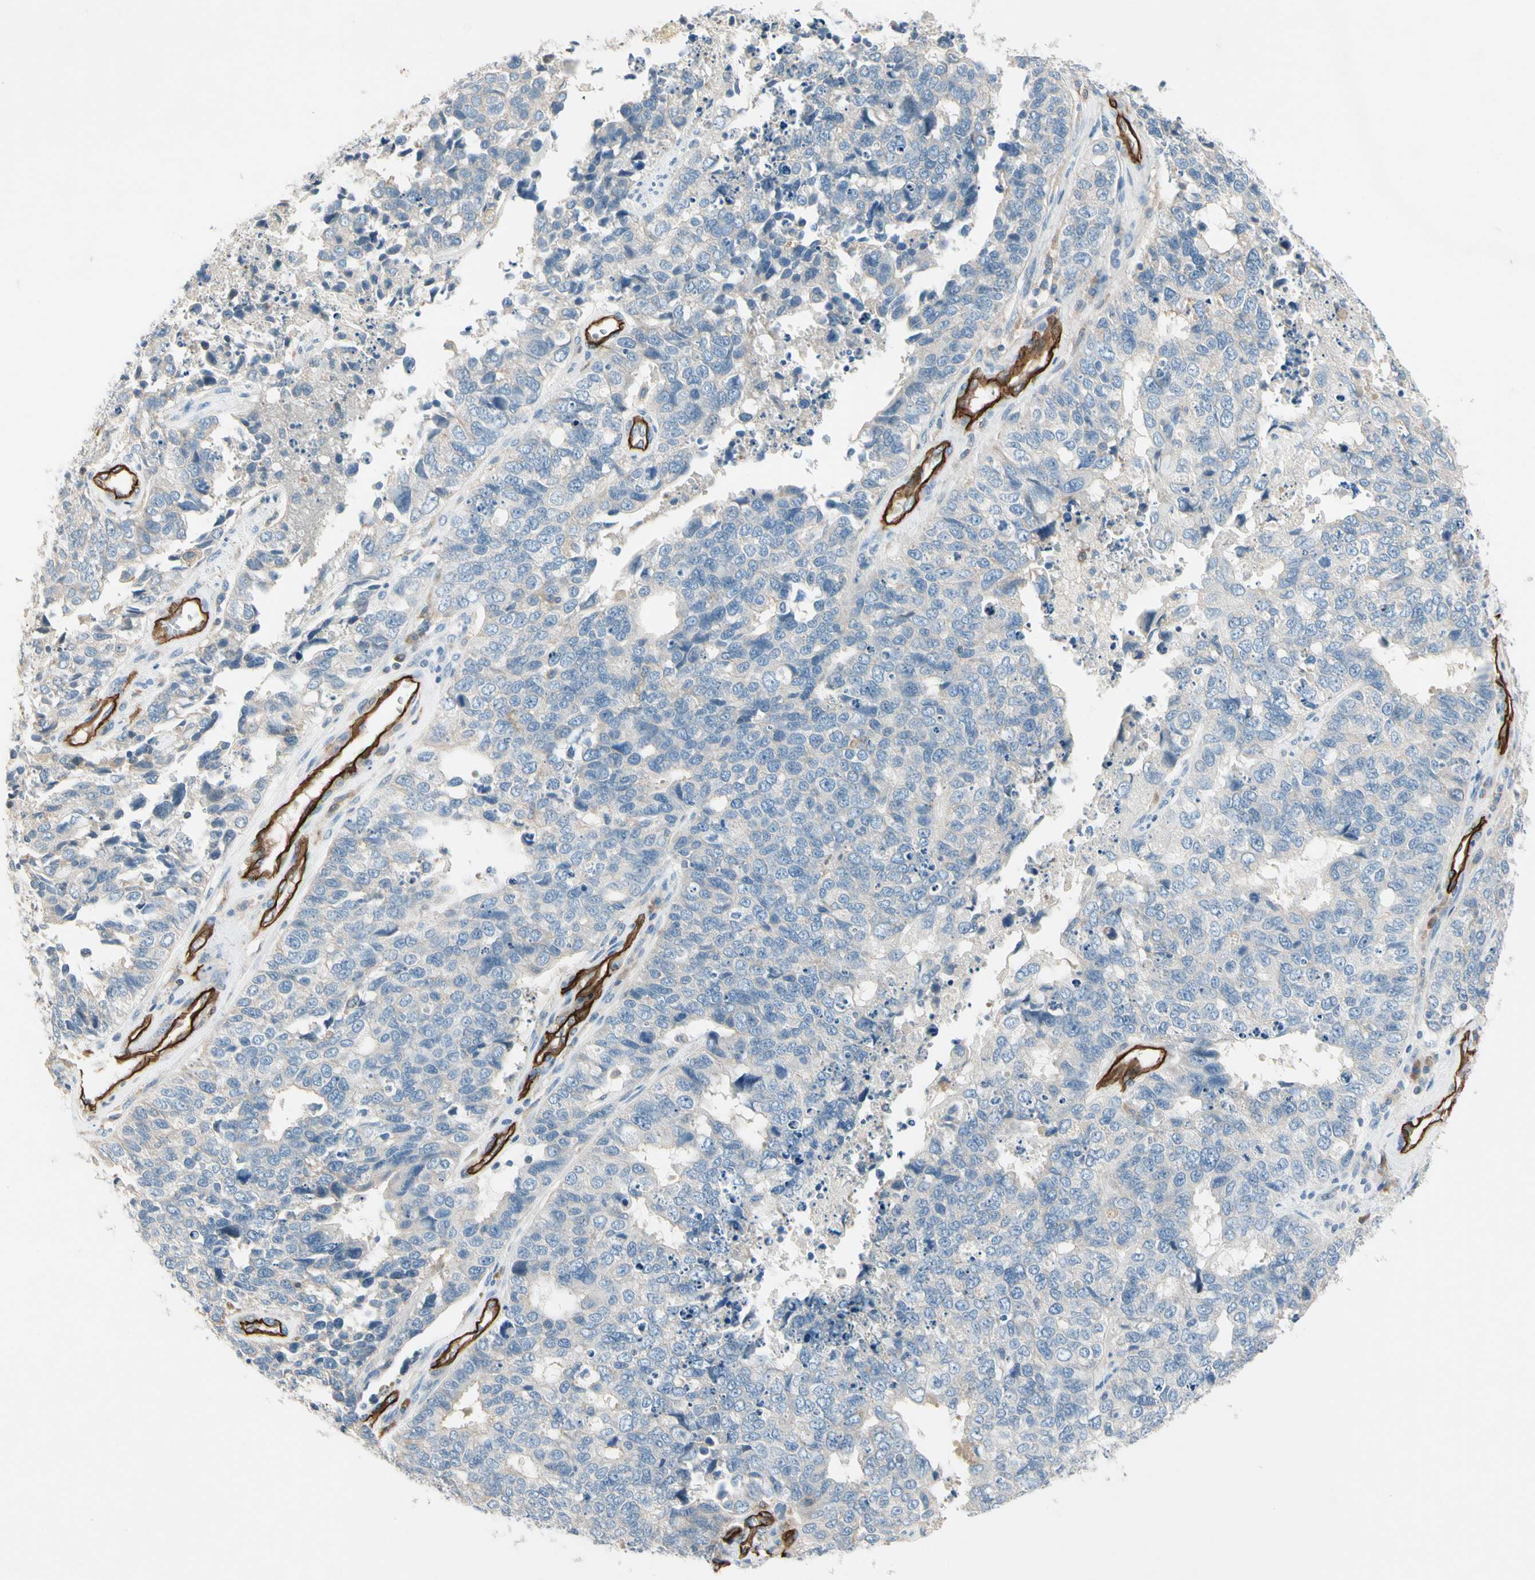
{"staining": {"intensity": "negative", "quantity": "none", "location": "none"}, "tissue": "cervical cancer", "cell_type": "Tumor cells", "image_type": "cancer", "snomed": [{"axis": "morphology", "description": "Squamous cell carcinoma, NOS"}, {"axis": "topography", "description": "Cervix"}], "caption": "An immunohistochemistry (IHC) histopathology image of cervical cancer (squamous cell carcinoma) is shown. There is no staining in tumor cells of cervical cancer (squamous cell carcinoma).", "gene": "CD93", "patient": {"sex": "female", "age": 63}}